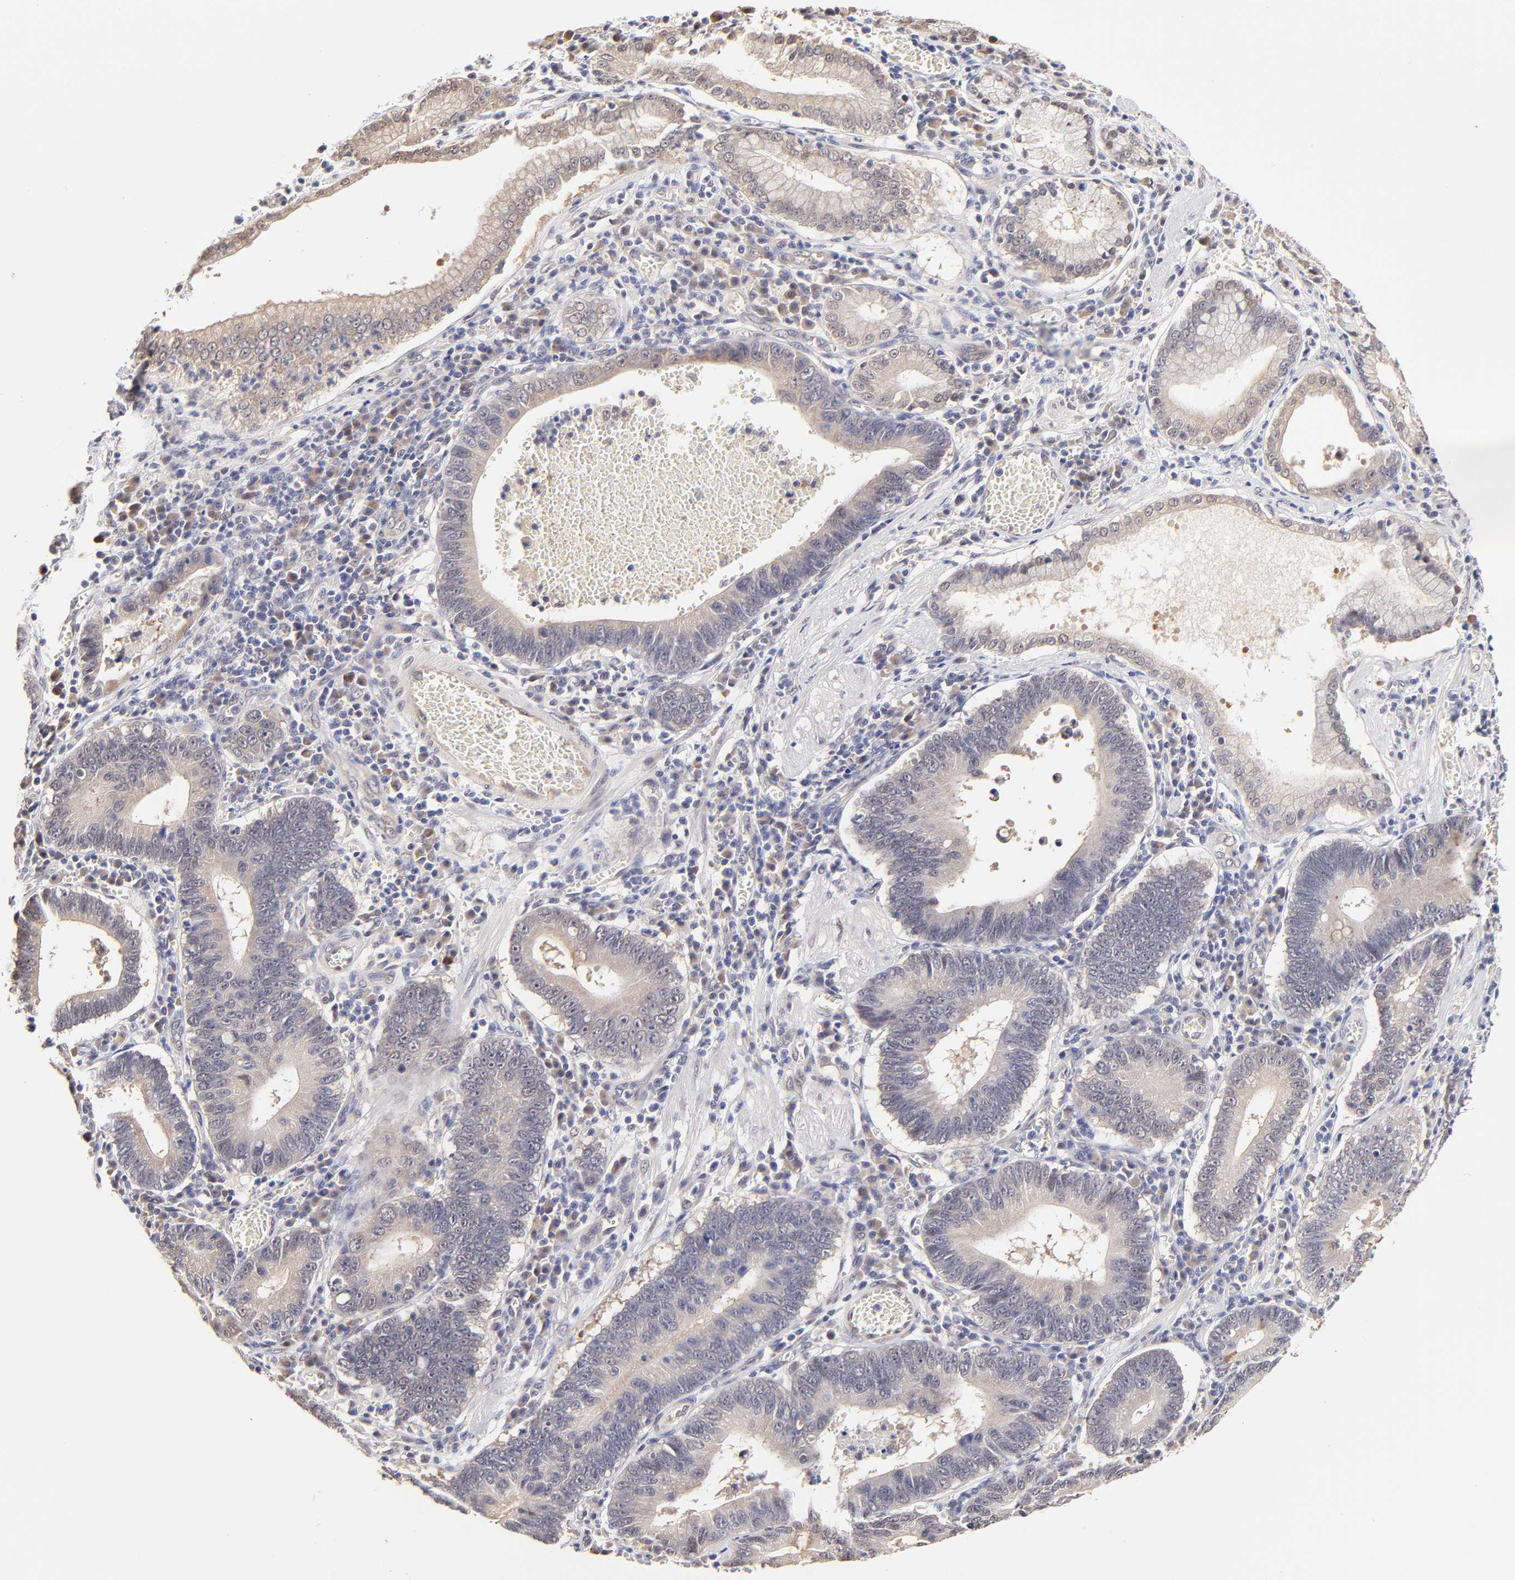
{"staining": {"intensity": "weak", "quantity": ">75%", "location": "cytoplasmic/membranous"}, "tissue": "stomach cancer", "cell_type": "Tumor cells", "image_type": "cancer", "snomed": [{"axis": "morphology", "description": "Adenocarcinoma, NOS"}, {"axis": "topography", "description": "Stomach"}, {"axis": "topography", "description": "Gastric cardia"}], "caption": "A brown stain shows weak cytoplasmic/membranous positivity of a protein in stomach adenocarcinoma tumor cells.", "gene": "ZNF10", "patient": {"sex": "male", "age": 59}}